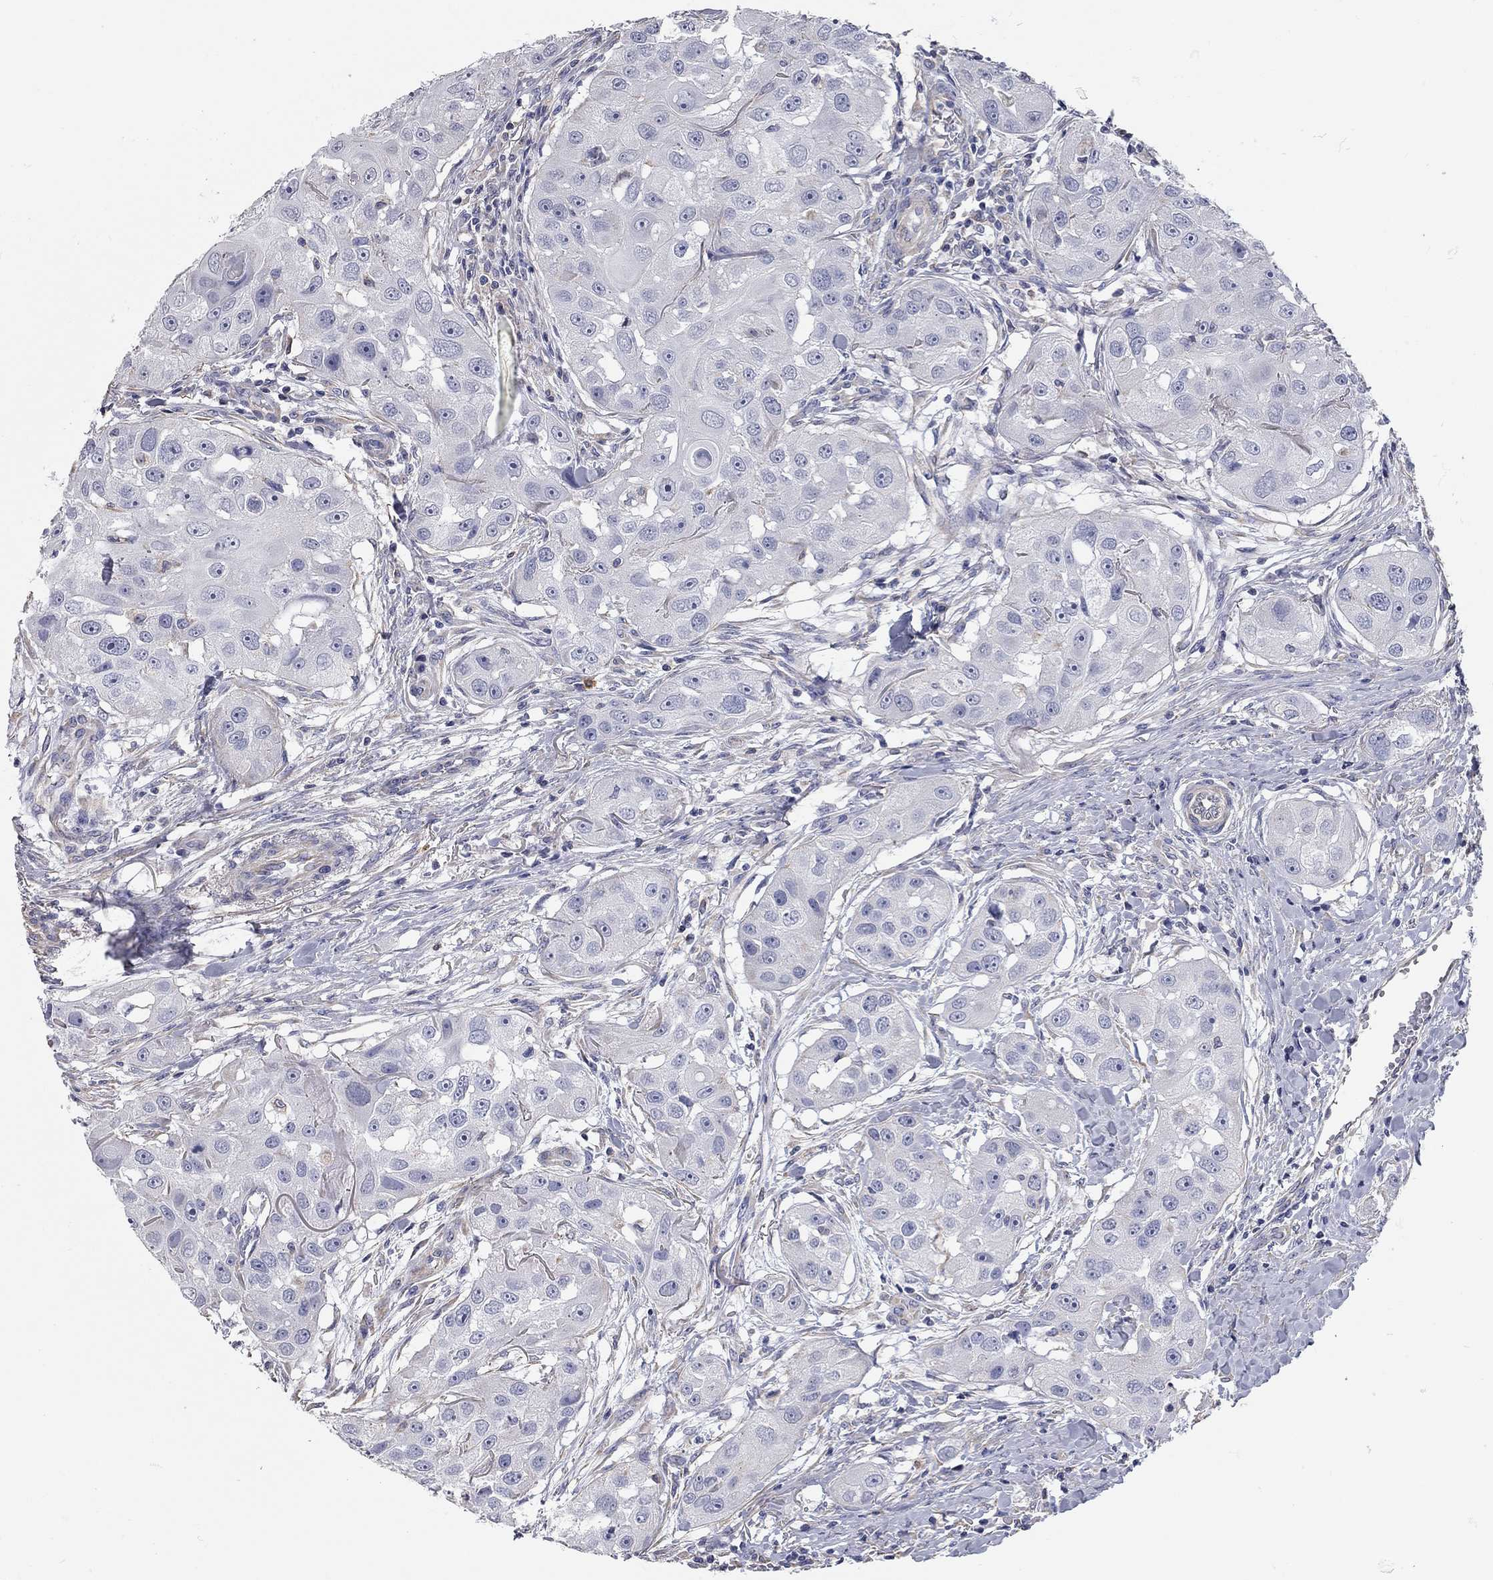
{"staining": {"intensity": "negative", "quantity": "none", "location": "none"}, "tissue": "head and neck cancer", "cell_type": "Tumor cells", "image_type": "cancer", "snomed": [{"axis": "morphology", "description": "Squamous cell carcinoma, NOS"}, {"axis": "topography", "description": "Head-Neck"}], "caption": "There is no significant expression in tumor cells of head and neck squamous cell carcinoma.", "gene": "C10orf90", "patient": {"sex": "male", "age": 51}}